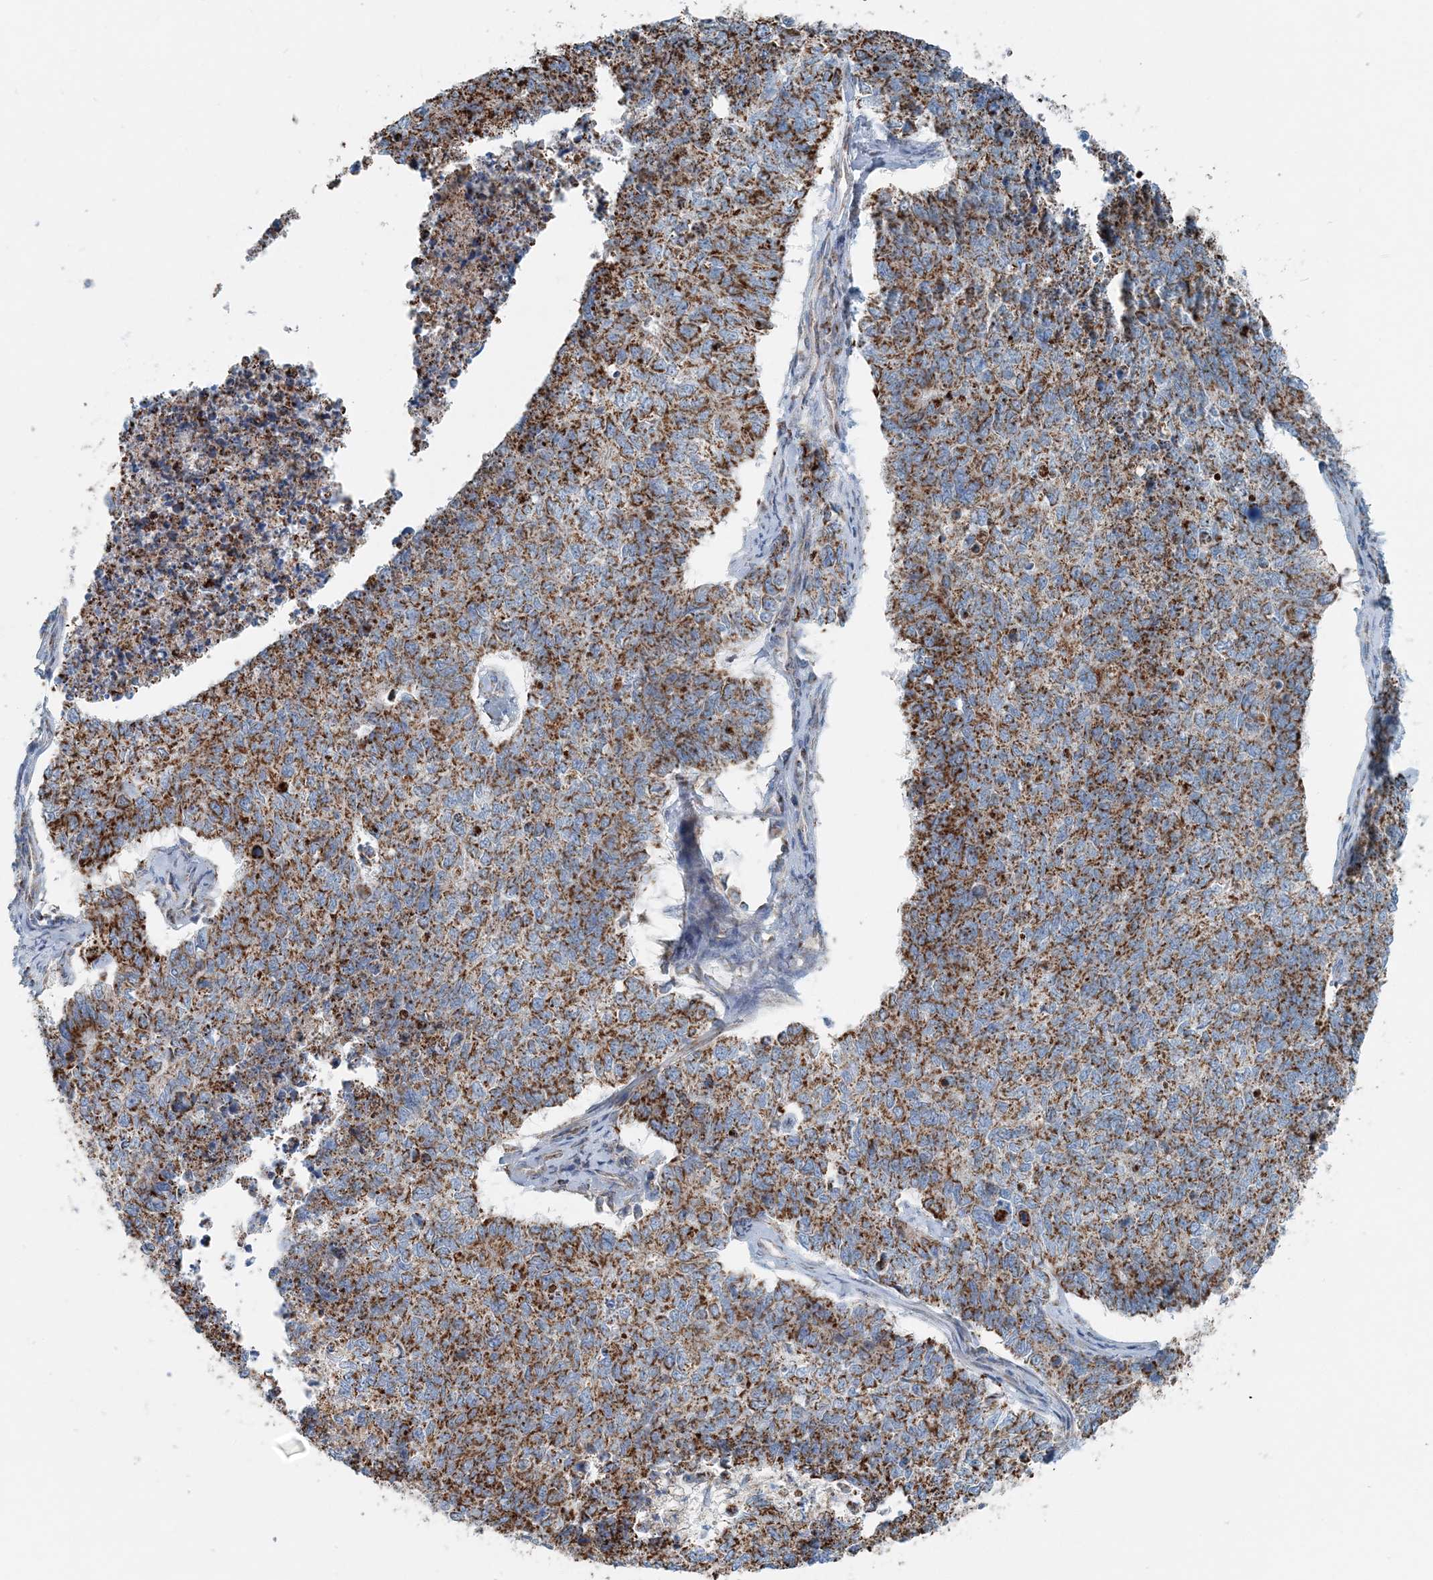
{"staining": {"intensity": "strong", "quantity": ">75%", "location": "cytoplasmic/membranous"}, "tissue": "cervical cancer", "cell_type": "Tumor cells", "image_type": "cancer", "snomed": [{"axis": "morphology", "description": "Squamous cell carcinoma, NOS"}, {"axis": "topography", "description": "Cervix"}], "caption": "Approximately >75% of tumor cells in cervical cancer (squamous cell carcinoma) reveal strong cytoplasmic/membranous protein expression as visualized by brown immunohistochemical staining.", "gene": "INTU", "patient": {"sex": "female", "age": 63}}